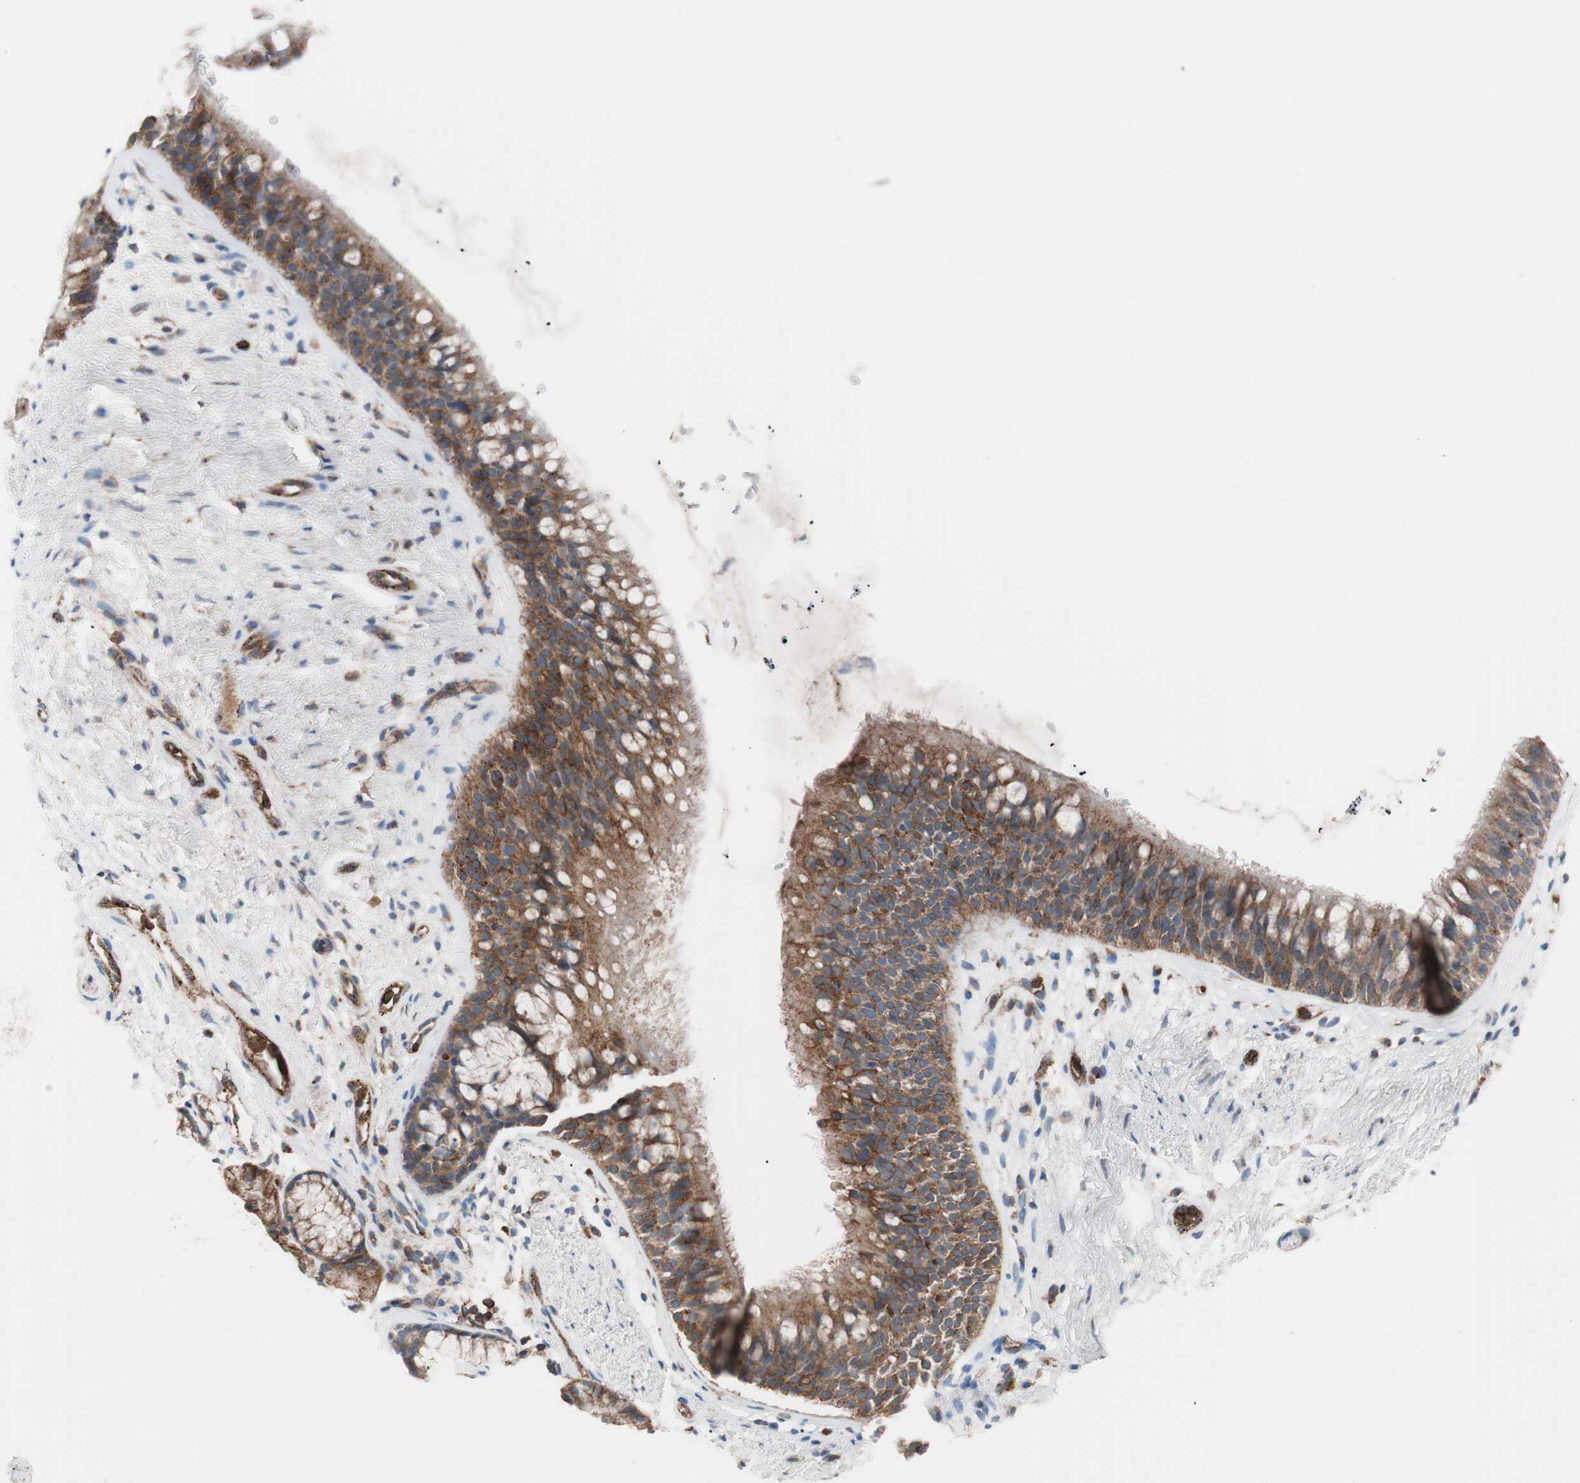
{"staining": {"intensity": "strong", "quantity": ">75%", "location": "cytoplasmic/membranous"}, "tissue": "bronchus", "cell_type": "Respiratory epithelial cells", "image_type": "normal", "snomed": [{"axis": "morphology", "description": "Normal tissue, NOS"}, {"axis": "topography", "description": "Bronchus"}], "caption": "Bronchus stained for a protein (brown) exhibits strong cytoplasmic/membranous positive positivity in about >75% of respiratory epithelial cells.", "gene": "FLOT2", "patient": {"sex": "female", "age": 54}}